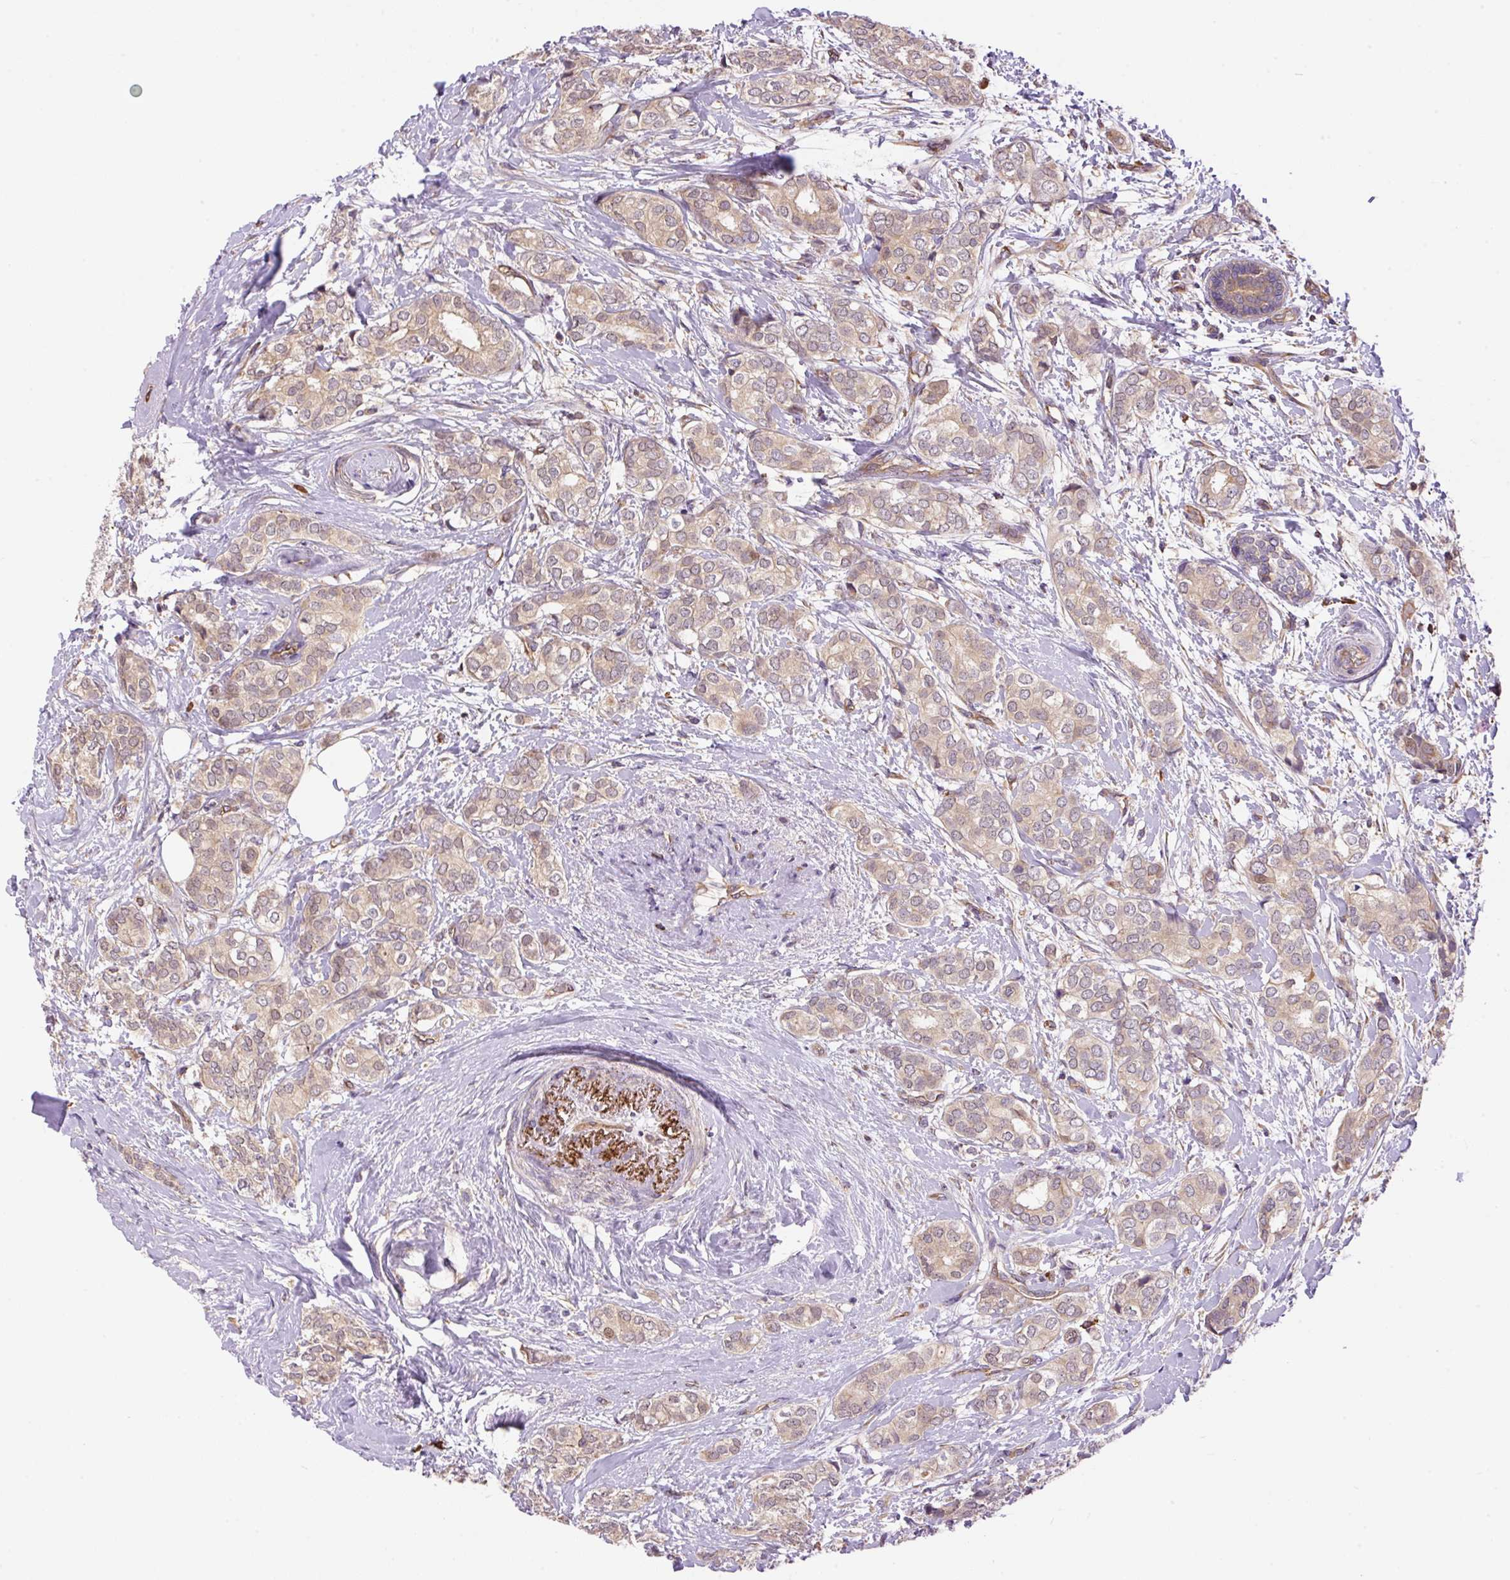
{"staining": {"intensity": "weak", "quantity": ">75%", "location": "cytoplasmic/membranous"}, "tissue": "breast cancer", "cell_type": "Tumor cells", "image_type": "cancer", "snomed": [{"axis": "morphology", "description": "Duct carcinoma"}, {"axis": "topography", "description": "Breast"}], "caption": "Immunohistochemistry image of neoplastic tissue: breast intraductal carcinoma stained using IHC shows low levels of weak protein expression localized specifically in the cytoplasmic/membranous of tumor cells, appearing as a cytoplasmic/membranous brown color.", "gene": "PPME1", "patient": {"sex": "female", "age": 73}}